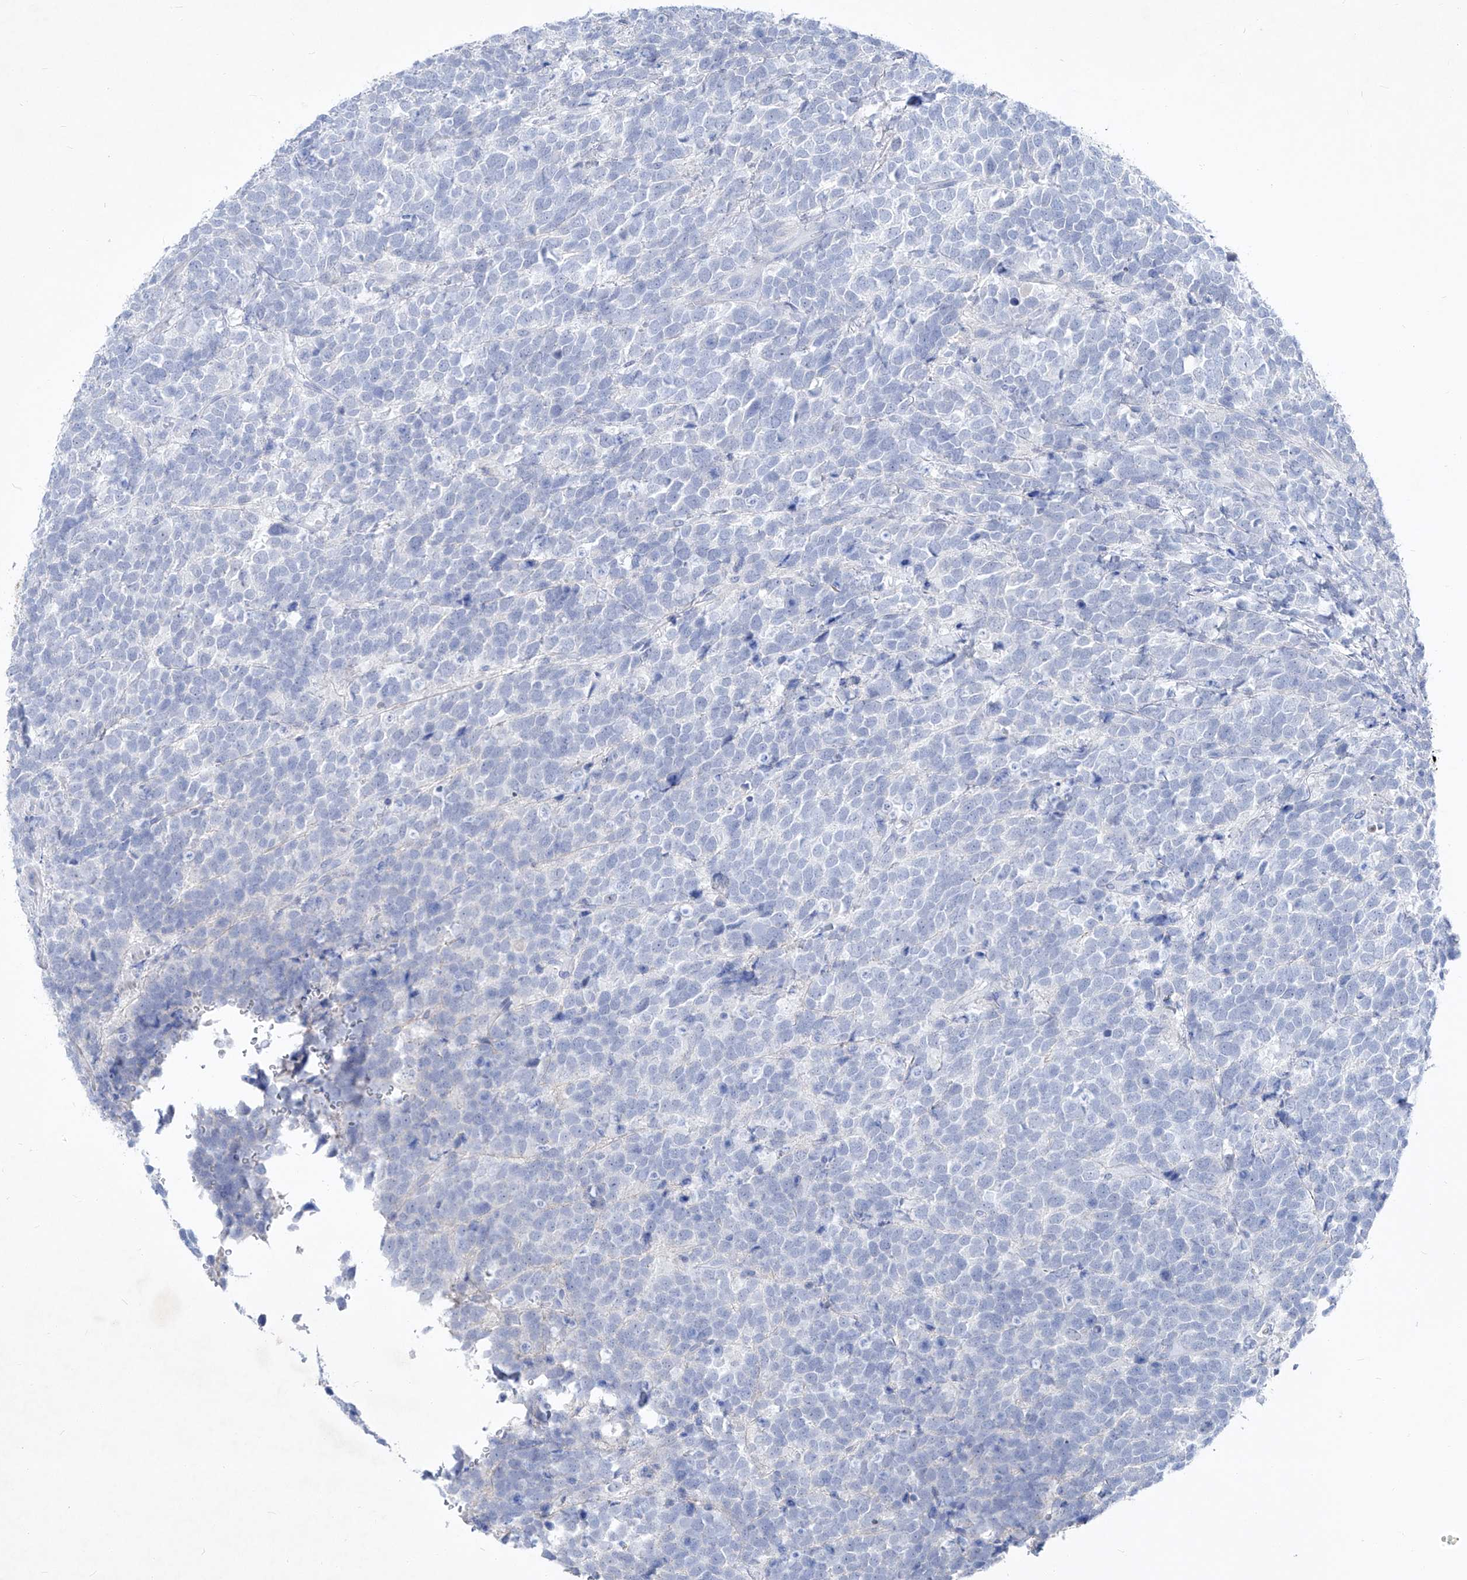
{"staining": {"intensity": "negative", "quantity": "none", "location": "none"}, "tissue": "urothelial cancer", "cell_type": "Tumor cells", "image_type": "cancer", "snomed": [{"axis": "morphology", "description": "Urothelial carcinoma, High grade"}, {"axis": "topography", "description": "Urinary bladder"}], "caption": "Protein analysis of urothelial cancer demonstrates no significant positivity in tumor cells.", "gene": "FRS3", "patient": {"sex": "female", "age": 82}}